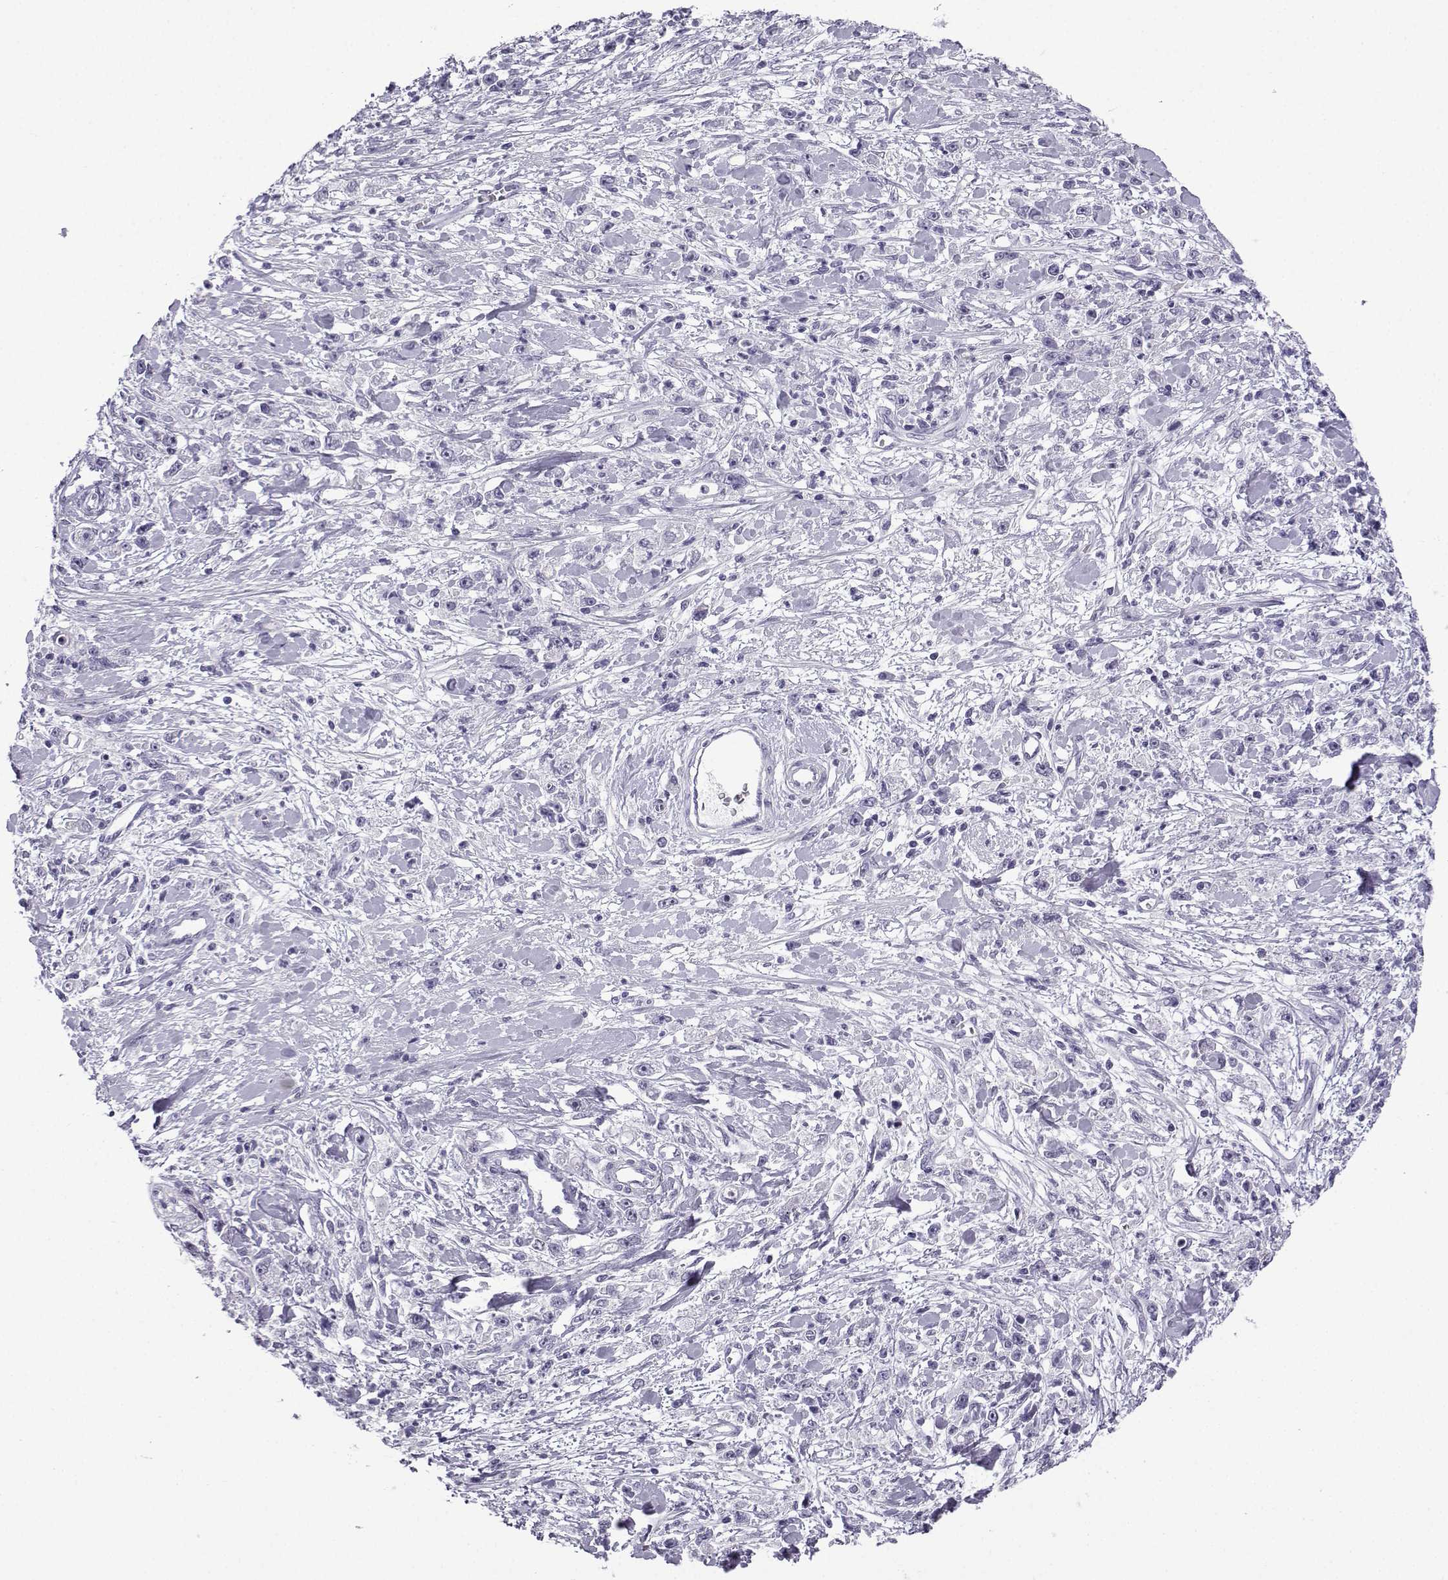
{"staining": {"intensity": "negative", "quantity": "none", "location": "none"}, "tissue": "stomach cancer", "cell_type": "Tumor cells", "image_type": "cancer", "snomed": [{"axis": "morphology", "description": "Adenocarcinoma, NOS"}, {"axis": "topography", "description": "Stomach"}], "caption": "DAB (3,3'-diaminobenzidine) immunohistochemical staining of human stomach cancer reveals no significant expression in tumor cells.", "gene": "MRGBP", "patient": {"sex": "female", "age": 59}}